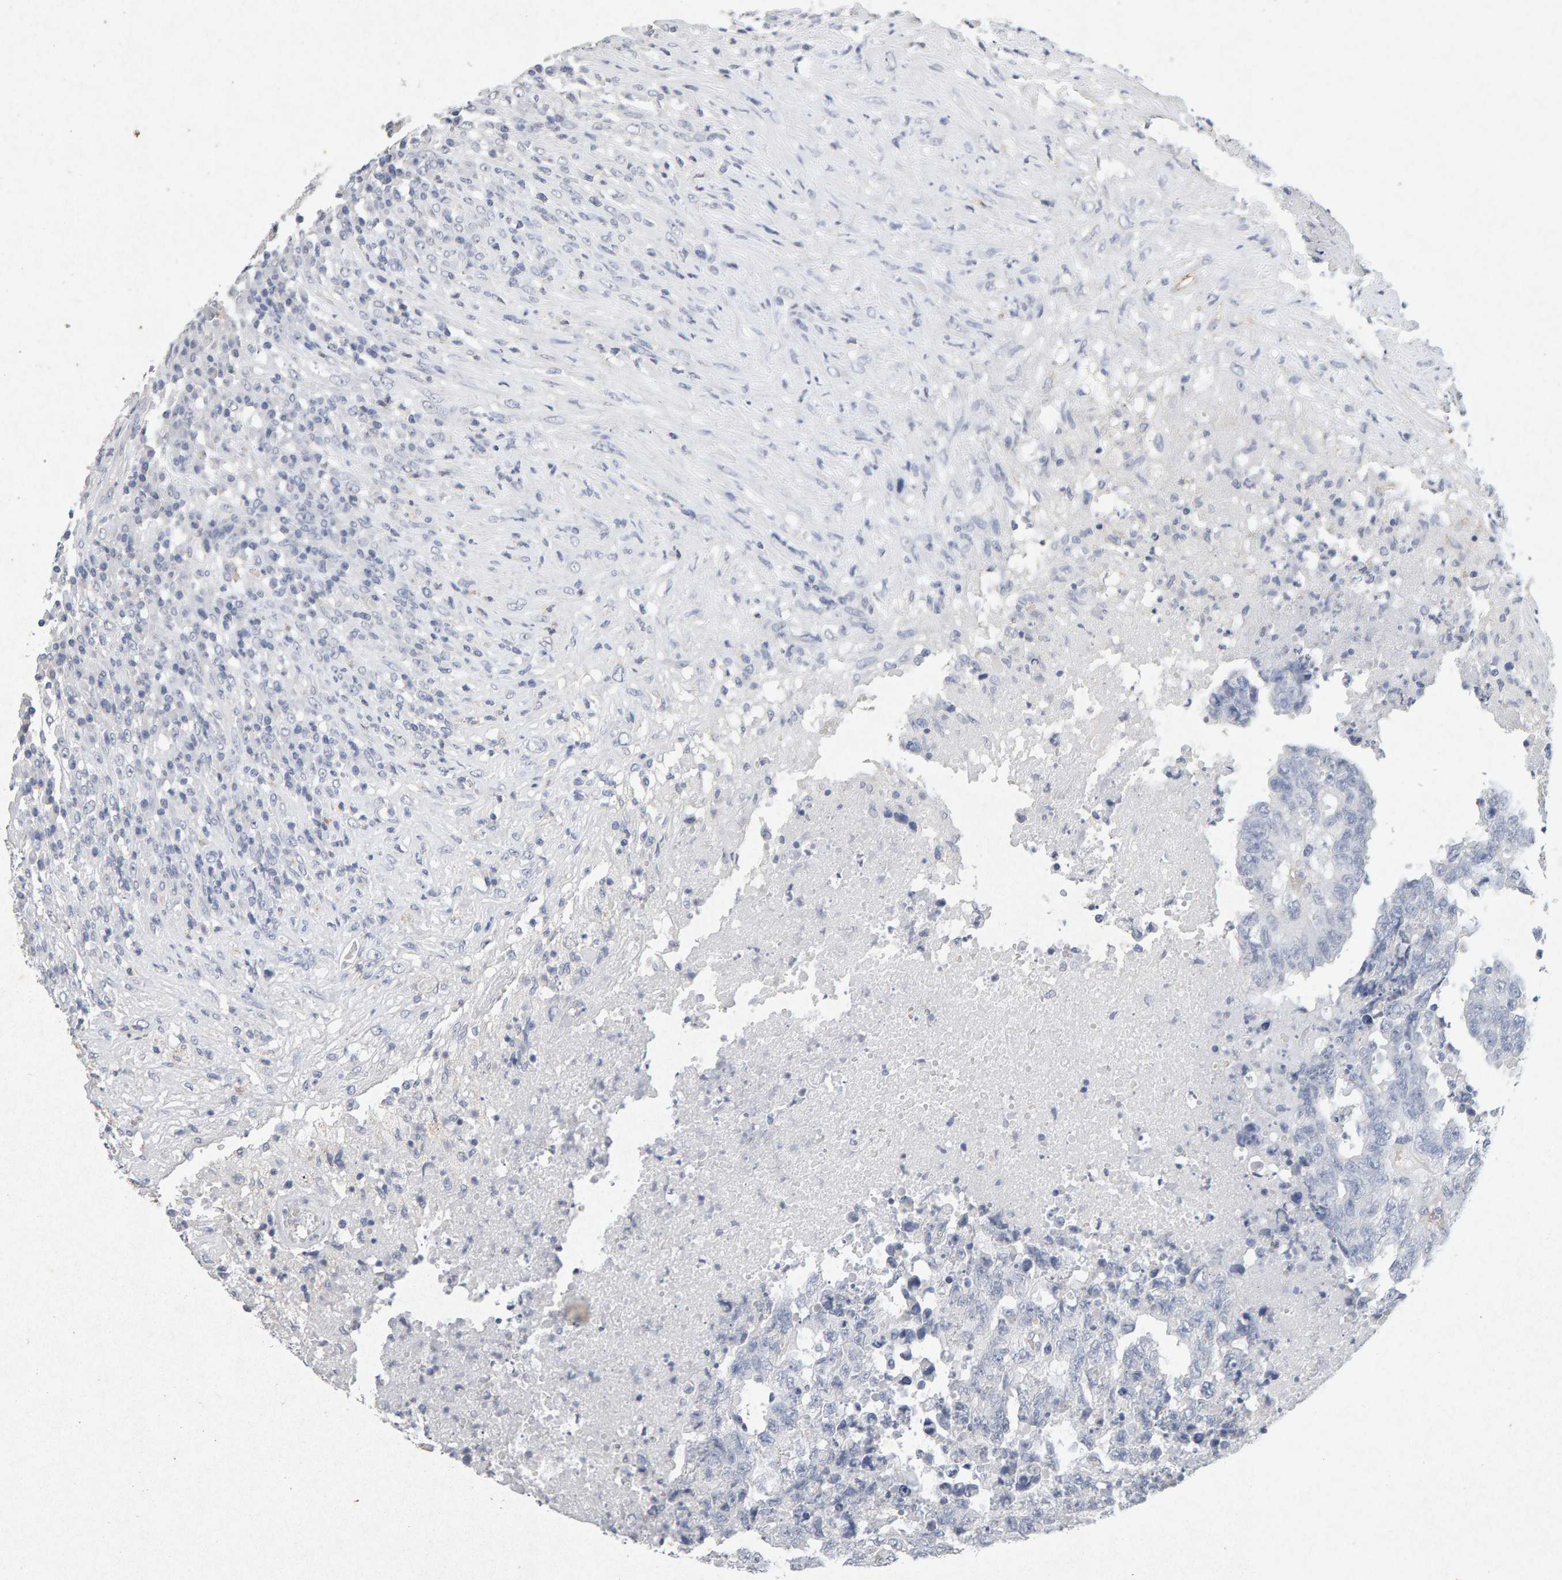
{"staining": {"intensity": "negative", "quantity": "none", "location": "none"}, "tissue": "testis cancer", "cell_type": "Tumor cells", "image_type": "cancer", "snomed": [{"axis": "morphology", "description": "Necrosis, NOS"}, {"axis": "morphology", "description": "Carcinoma, Embryonal, NOS"}, {"axis": "topography", "description": "Testis"}], "caption": "Immunohistochemical staining of human testis embryonal carcinoma displays no significant staining in tumor cells. (Brightfield microscopy of DAB immunohistochemistry at high magnification).", "gene": "PTPRM", "patient": {"sex": "male", "age": 19}}